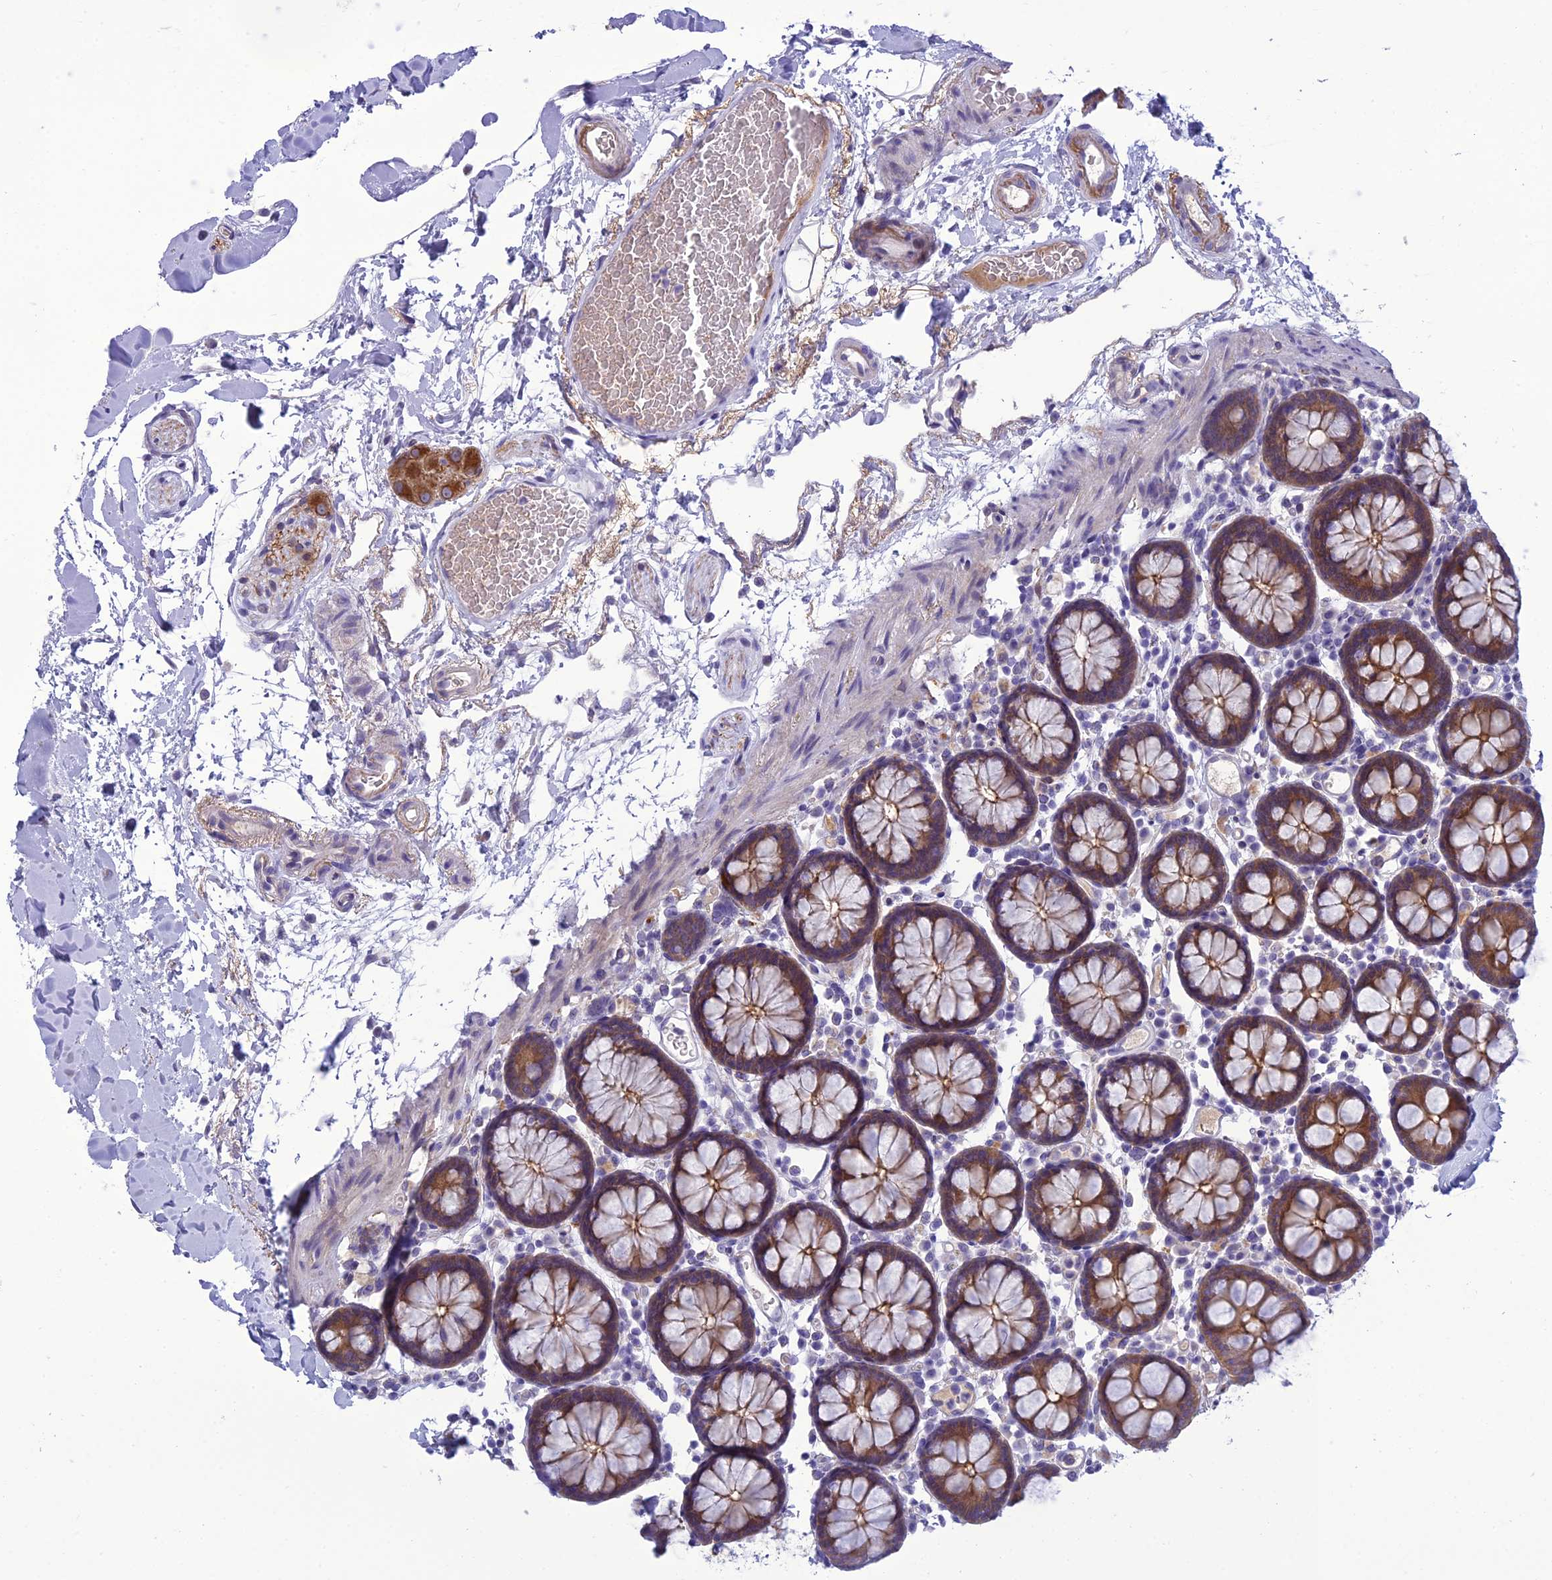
{"staining": {"intensity": "negative", "quantity": "none", "location": "none"}, "tissue": "colon", "cell_type": "Endothelial cells", "image_type": "normal", "snomed": [{"axis": "morphology", "description": "Normal tissue, NOS"}, {"axis": "topography", "description": "Colon"}], "caption": "This is a photomicrograph of immunohistochemistry staining of unremarkable colon, which shows no staining in endothelial cells. (Immunohistochemistry, brightfield microscopy, high magnification).", "gene": "ANKS4B", "patient": {"sex": "male", "age": 75}}